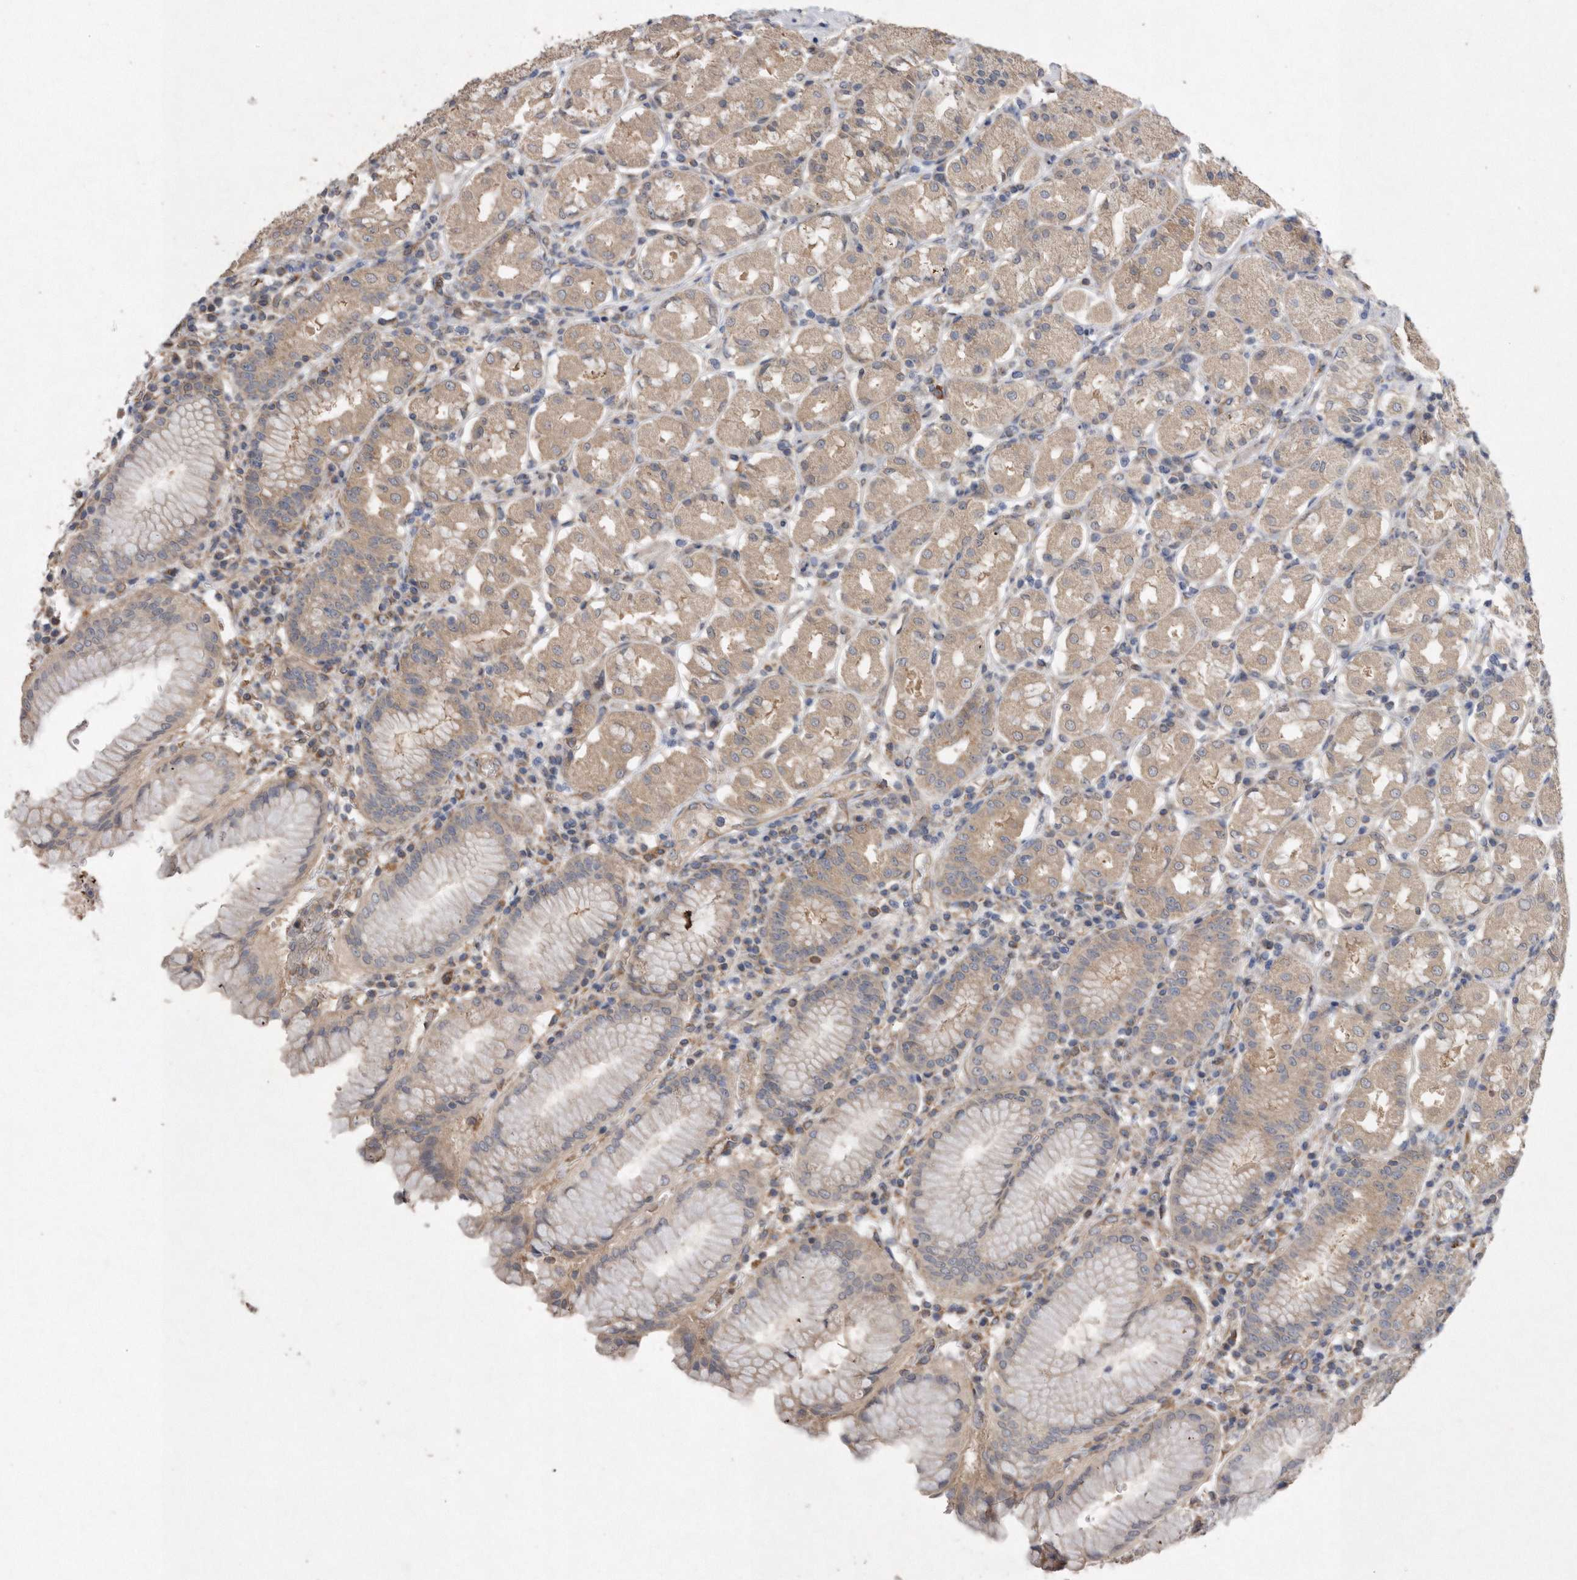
{"staining": {"intensity": "weak", "quantity": "25%-75%", "location": "cytoplasmic/membranous"}, "tissue": "stomach", "cell_type": "Glandular cells", "image_type": "normal", "snomed": [{"axis": "morphology", "description": "Normal tissue, NOS"}, {"axis": "topography", "description": "Stomach"}, {"axis": "topography", "description": "Stomach, lower"}], "caption": "Immunohistochemistry photomicrograph of normal stomach: human stomach stained using immunohistochemistry exhibits low levels of weak protein expression localized specifically in the cytoplasmic/membranous of glandular cells, appearing as a cytoplasmic/membranous brown color.", "gene": "PON2", "patient": {"sex": "female", "age": 56}}